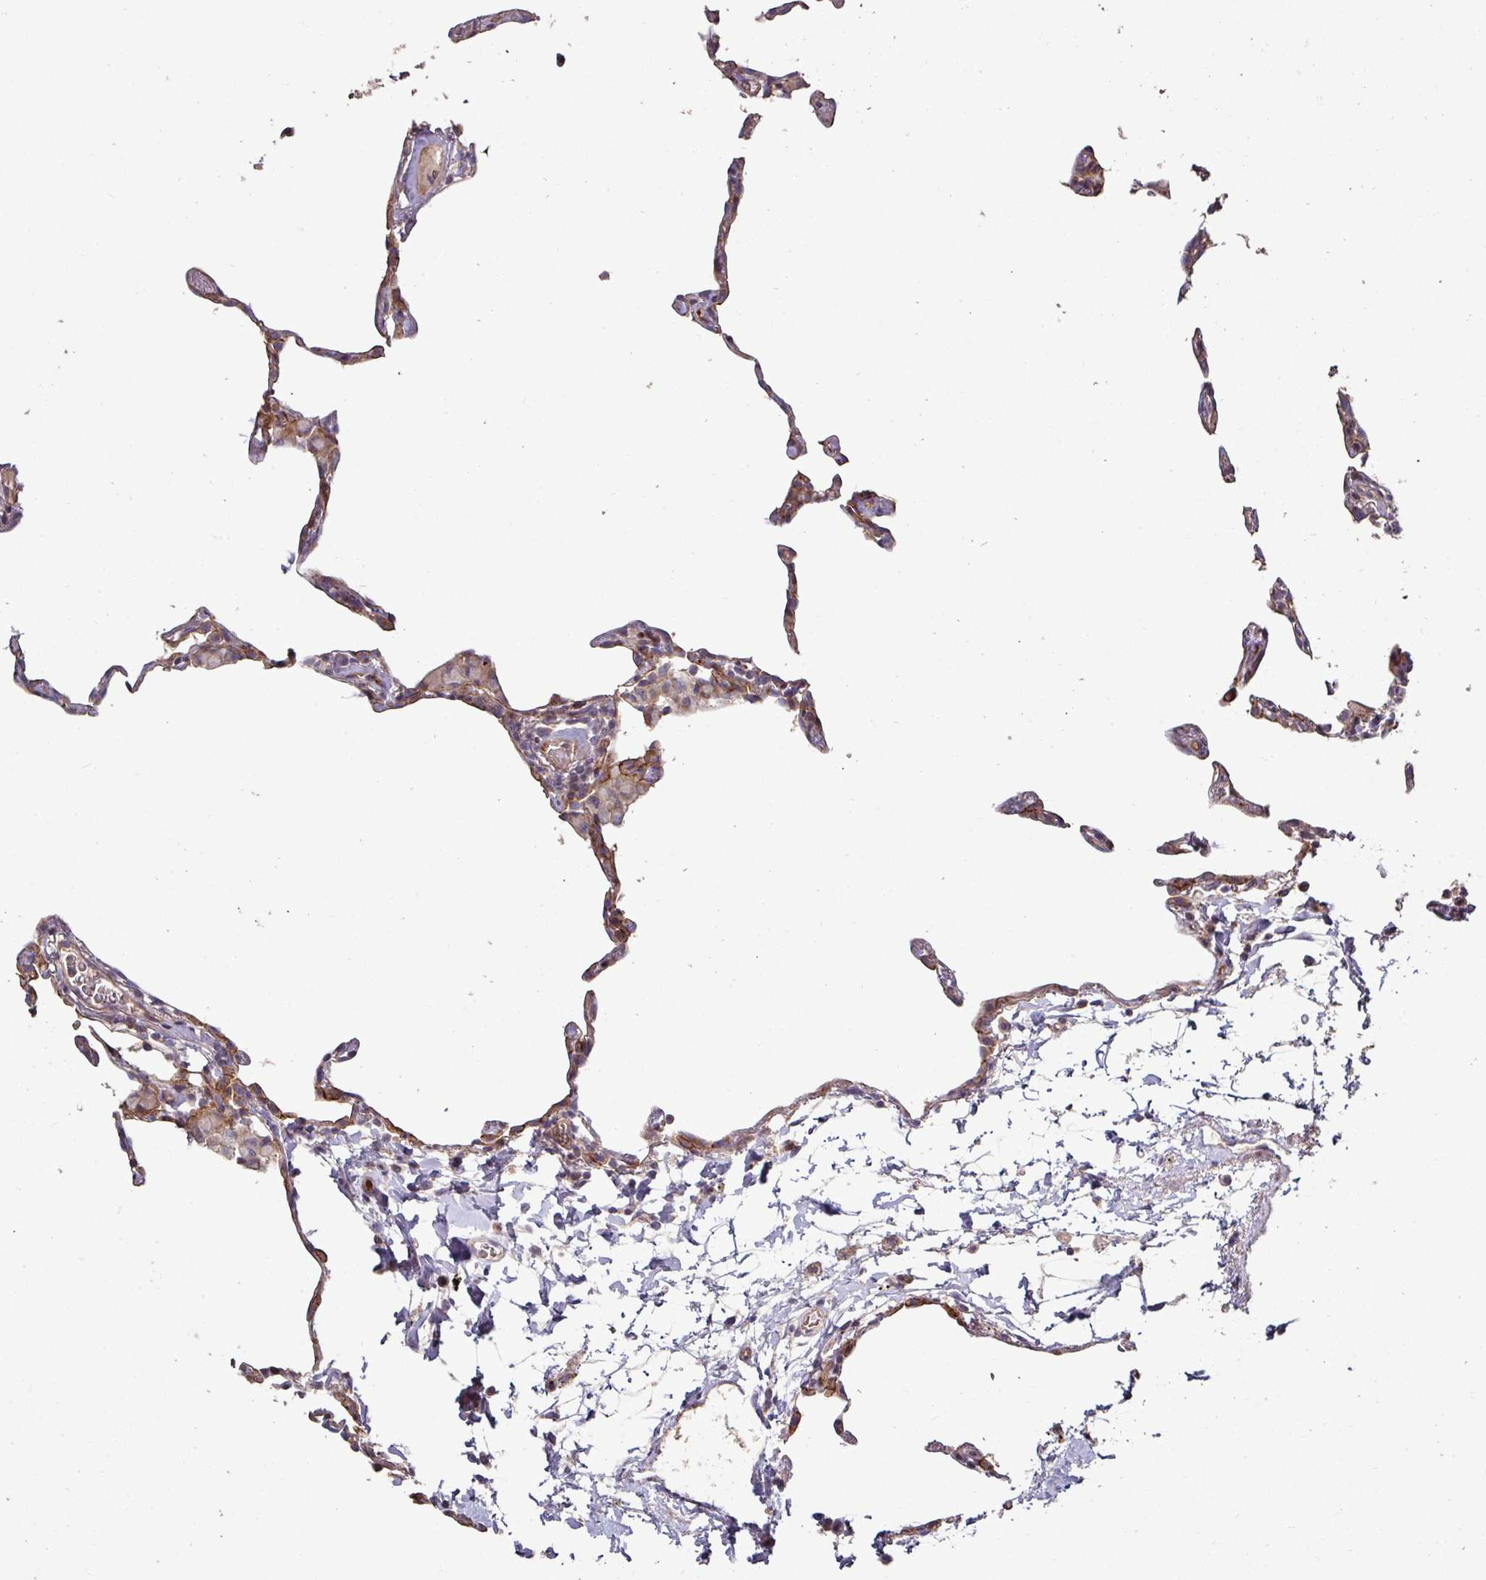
{"staining": {"intensity": "moderate", "quantity": "<25%", "location": "cytoplasmic/membranous"}, "tissue": "lung", "cell_type": "Alveolar cells", "image_type": "normal", "snomed": [{"axis": "morphology", "description": "Normal tissue, NOS"}, {"axis": "topography", "description": "Lung"}], "caption": "High-magnification brightfield microscopy of normal lung stained with DAB (3,3'-diaminobenzidine) (brown) and counterstained with hematoxylin (blue). alveolar cells exhibit moderate cytoplasmic/membranous staining is appreciated in about<25% of cells.", "gene": "RPL23A", "patient": {"sex": "female", "age": 57}}